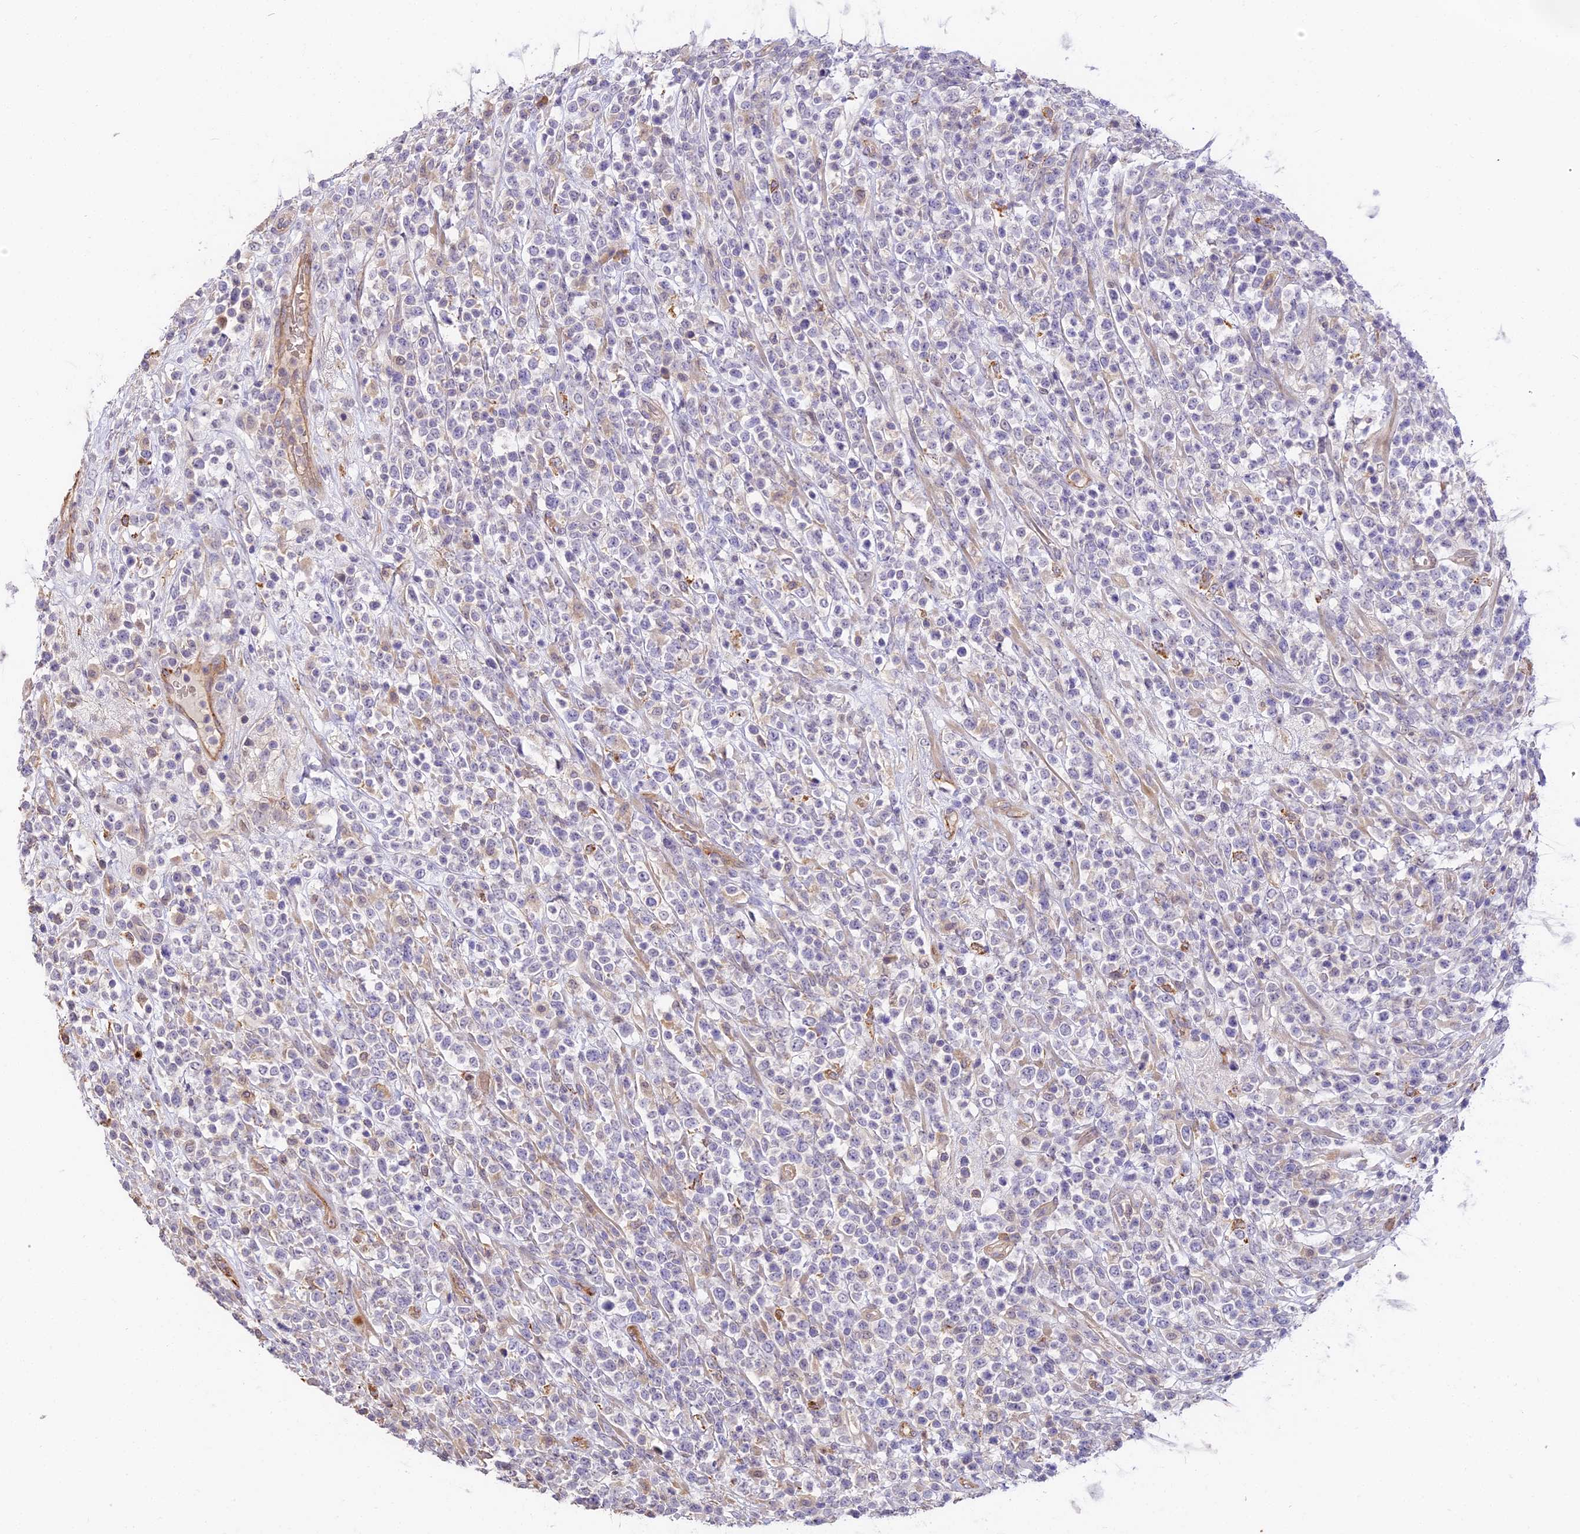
{"staining": {"intensity": "negative", "quantity": "none", "location": "none"}, "tissue": "lymphoma", "cell_type": "Tumor cells", "image_type": "cancer", "snomed": [{"axis": "morphology", "description": "Malignant lymphoma, non-Hodgkin's type, High grade"}, {"axis": "topography", "description": "Colon"}], "caption": "Protein analysis of lymphoma exhibits no significant expression in tumor cells.", "gene": "NOD2", "patient": {"sex": "female", "age": 53}}